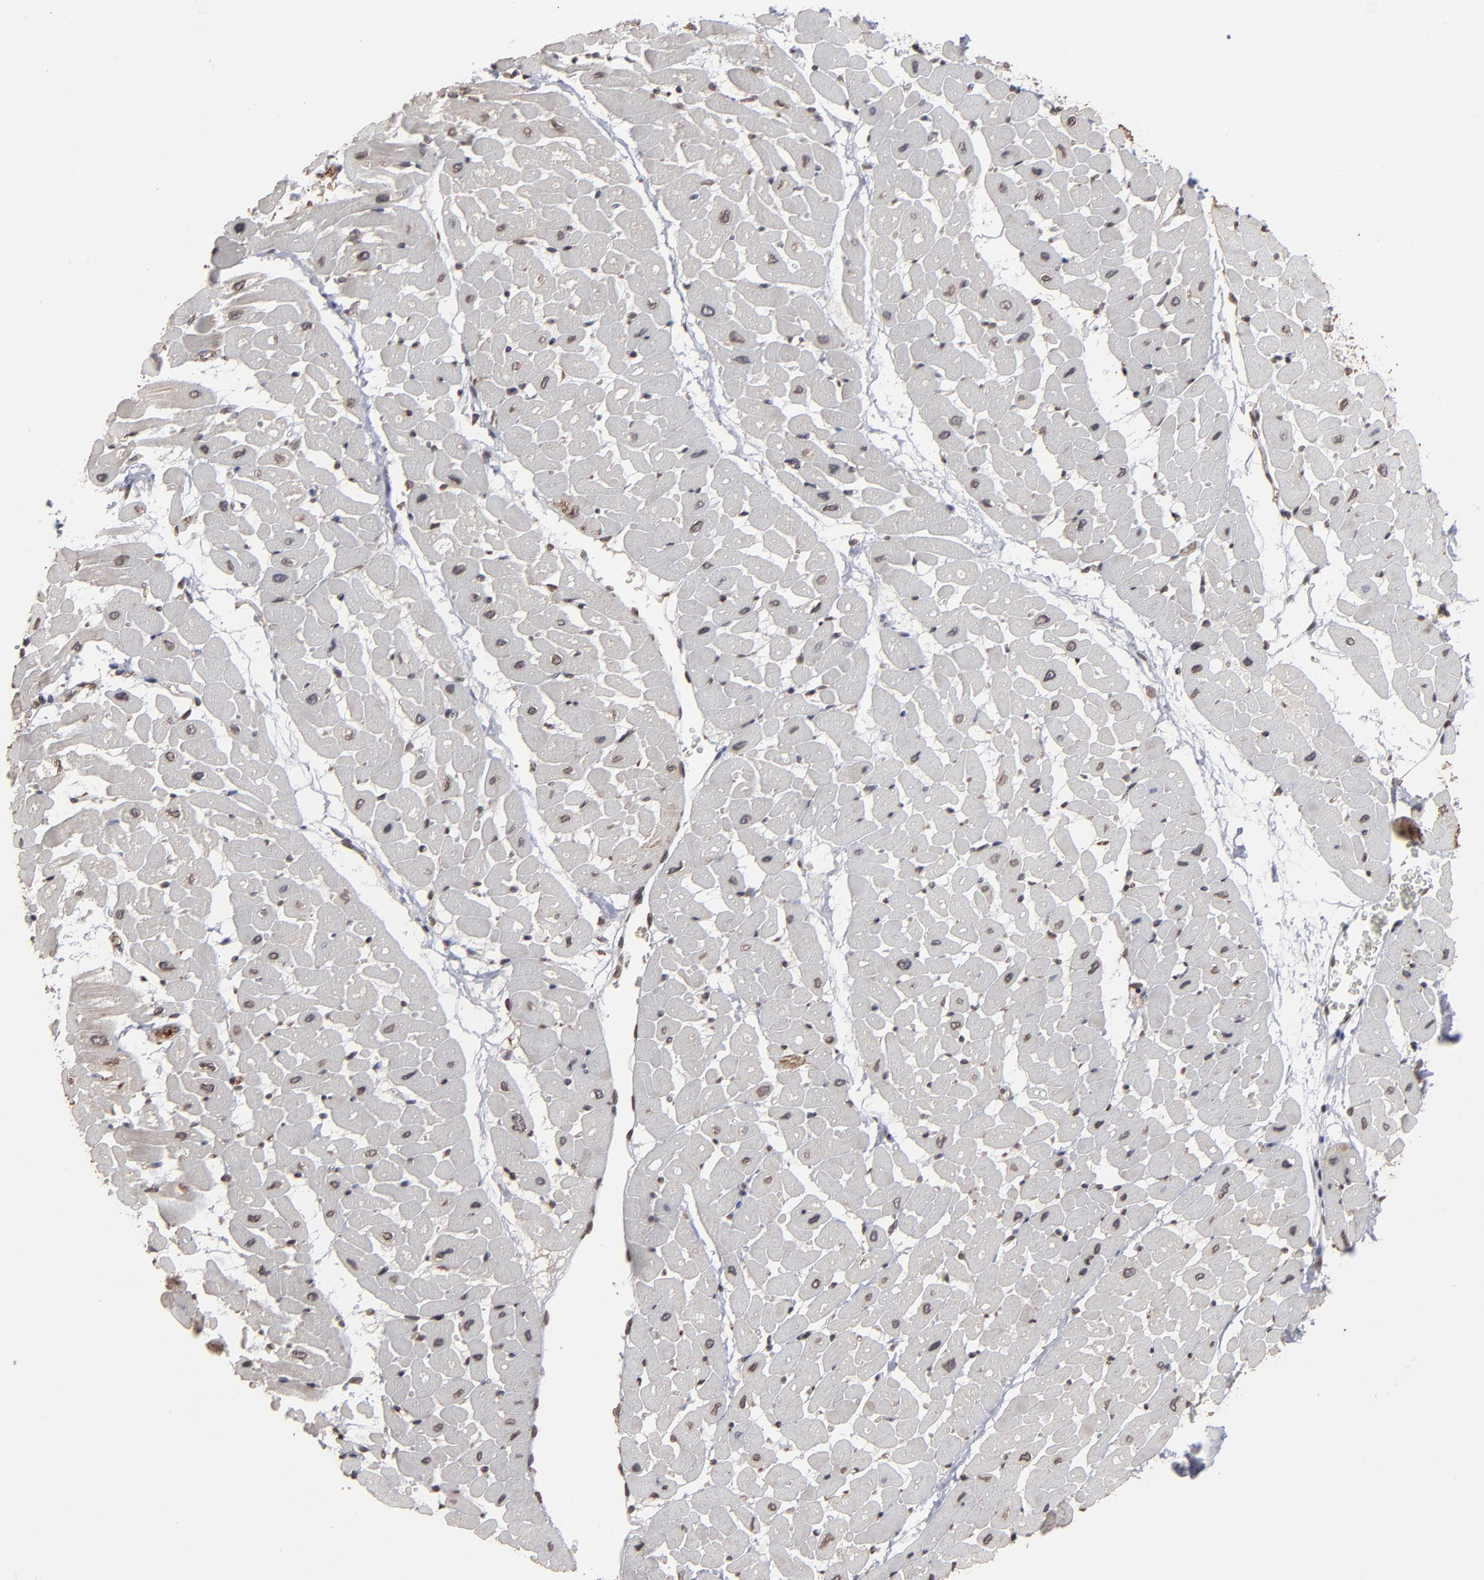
{"staining": {"intensity": "moderate", "quantity": "25%-75%", "location": "cytoplasmic/membranous"}, "tissue": "heart muscle", "cell_type": "Cardiomyocytes", "image_type": "normal", "snomed": [{"axis": "morphology", "description": "Normal tissue, NOS"}, {"axis": "topography", "description": "Heart"}], "caption": "Protein expression analysis of unremarkable heart muscle displays moderate cytoplasmic/membranous staining in about 25%-75% of cardiomyocytes. Nuclei are stained in blue.", "gene": "BAZ1A", "patient": {"sex": "male", "age": 45}}